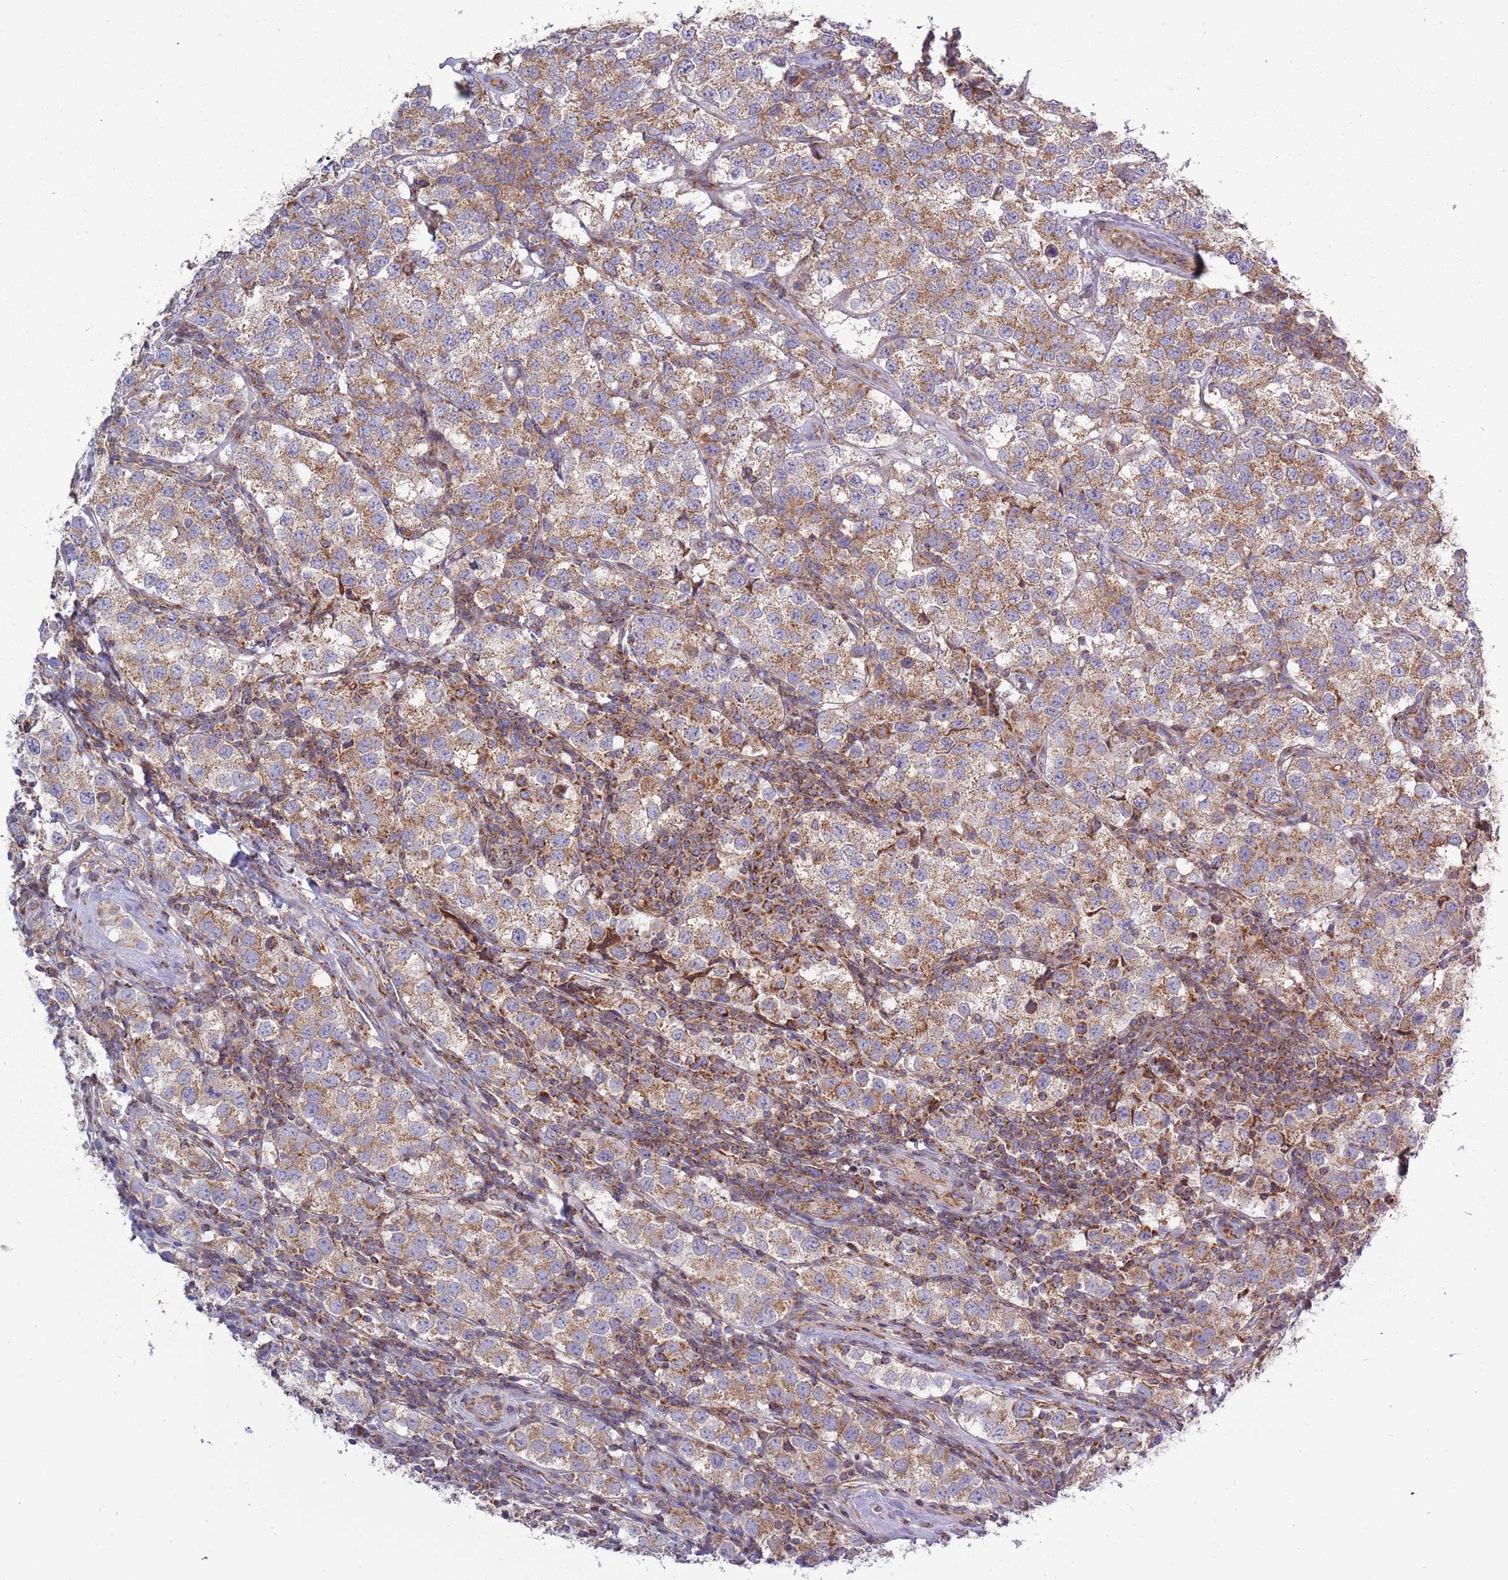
{"staining": {"intensity": "moderate", "quantity": ">75%", "location": "cytoplasmic/membranous"}, "tissue": "testis cancer", "cell_type": "Tumor cells", "image_type": "cancer", "snomed": [{"axis": "morphology", "description": "Seminoma, NOS"}, {"axis": "topography", "description": "Testis"}], "caption": "This image exhibits immunohistochemistry (IHC) staining of human testis seminoma, with medium moderate cytoplasmic/membranous positivity in about >75% of tumor cells.", "gene": "IRS4", "patient": {"sex": "male", "age": 34}}